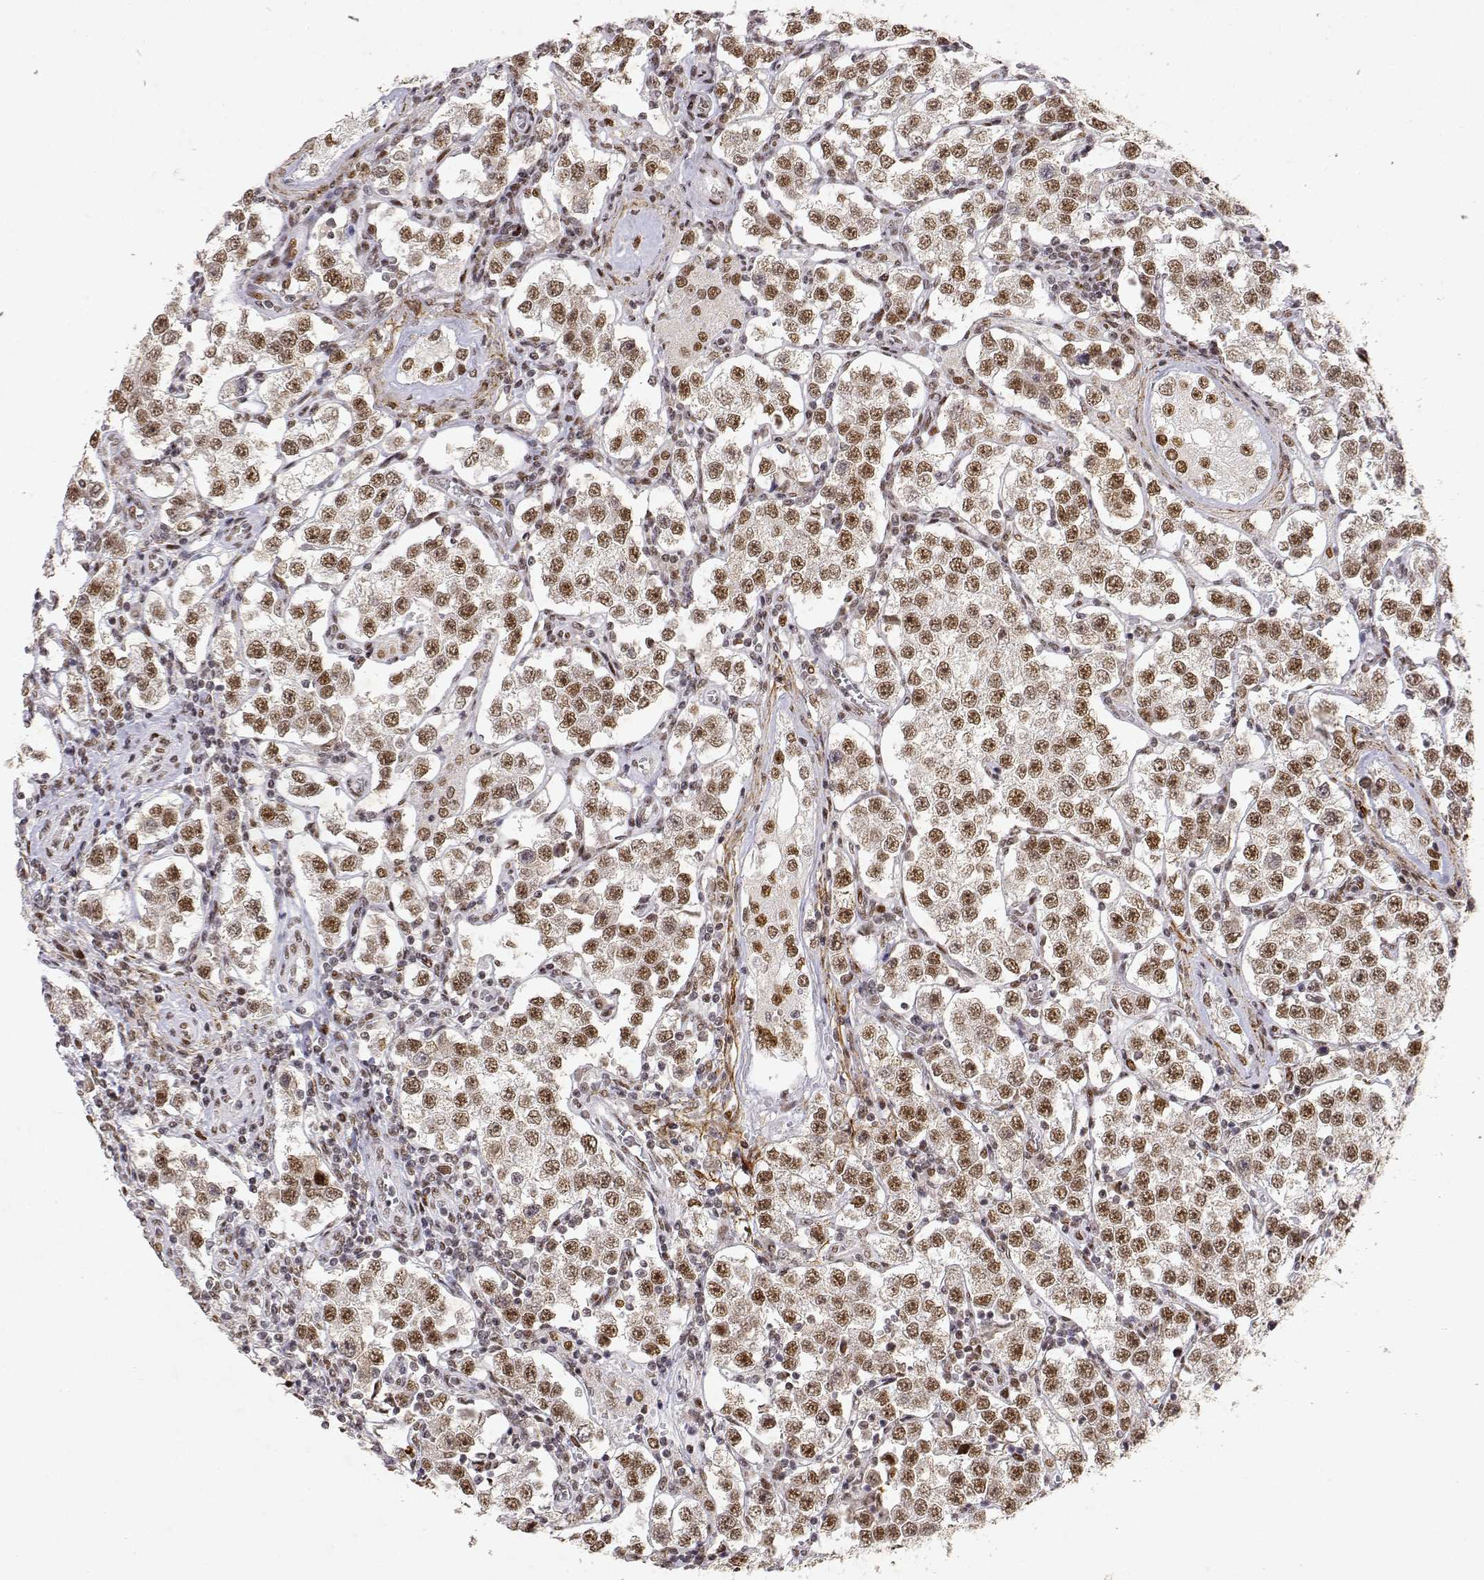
{"staining": {"intensity": "moderate", "quantity": ">75%", "location": "nuclear"}, "tissue": "testis cancer", "cell_type": "Tumor cells", "image_type": "cancer", "snomed": [{"axis": "morphology", "description": "Seminoma, NOS"}, {"axis": "topography", "description": "Testis"}], "caption": "IHC micrograph of neoplastic tissue: human seminoma (testis) stained using IHC exhibits medium levels of moderate protein expression localized specifically in the nuclear of tumor cells, appearing as a nuclear brown color.", "gene": "RSF1", "patient": {"sex": "male", "age": 37}}